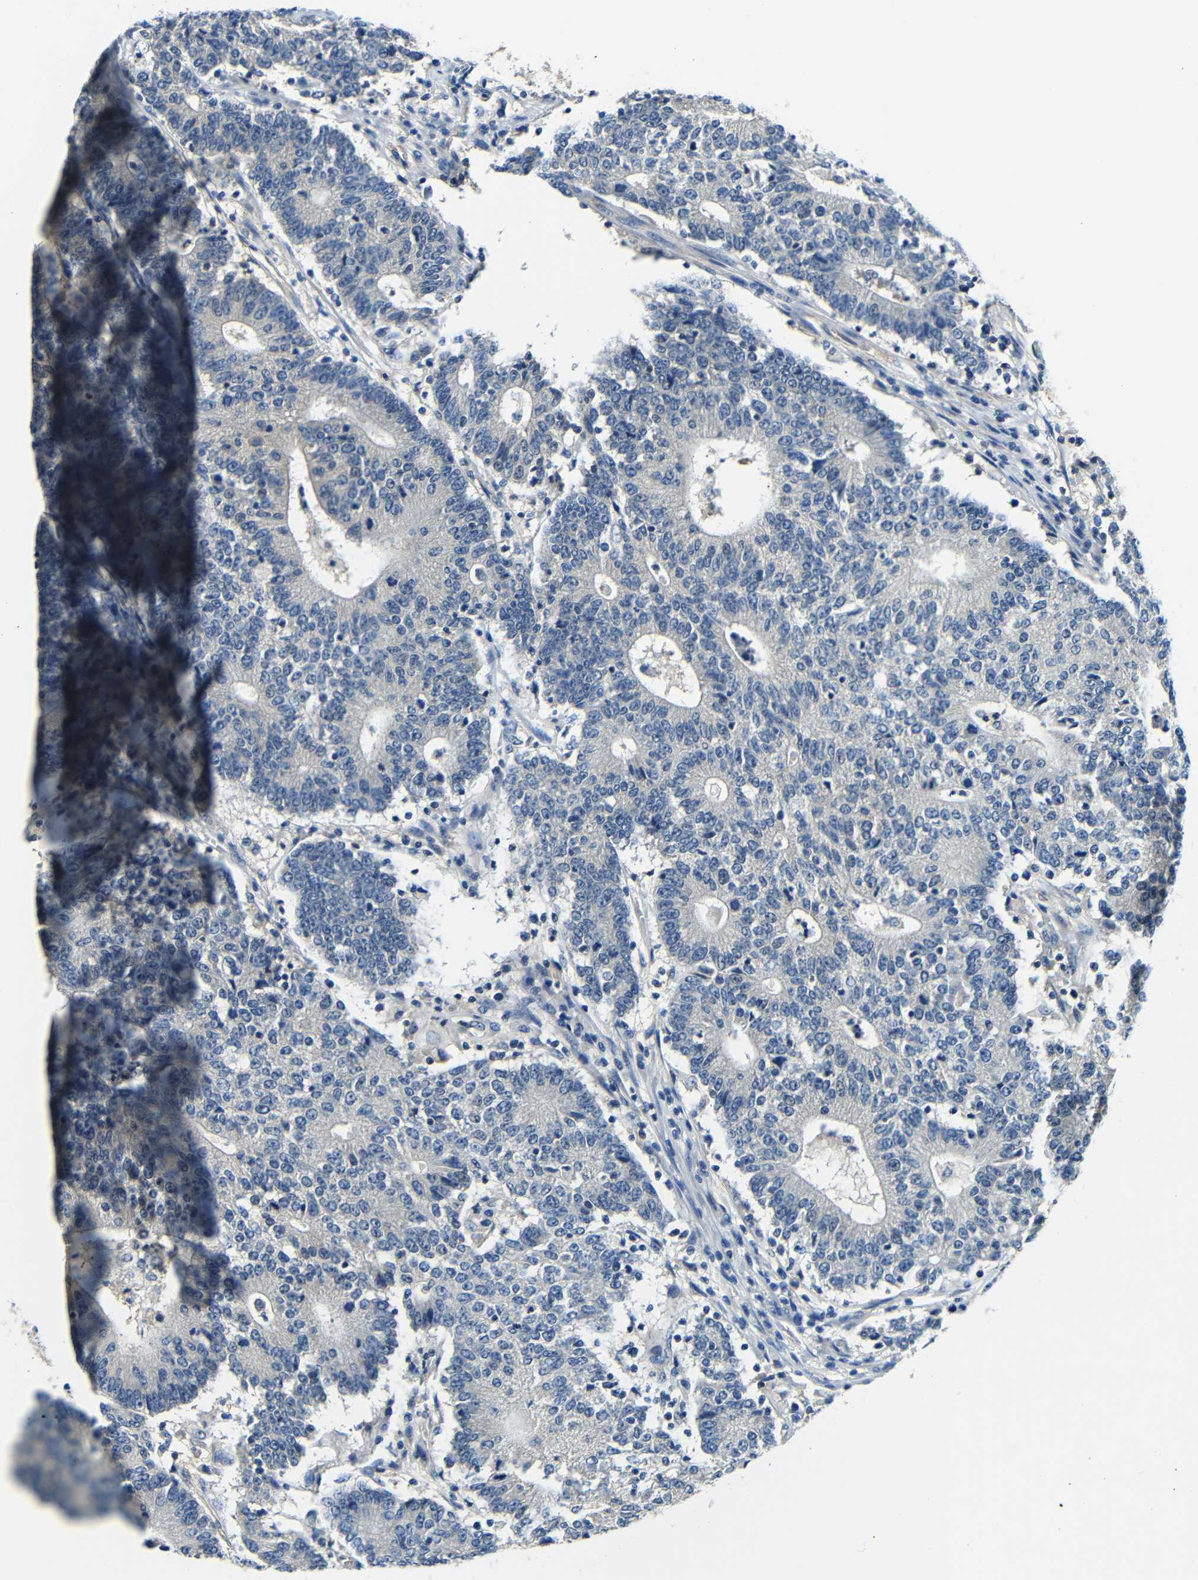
{"staining": {"intensity": "negative", "quantity": "none", "location": "none"}, "tissue": "colorectal cancer", "cell_type": "Tumor cells", "image_type": "cancer", "snomed": [{"axis": "morphology", "description": "Normal tissue, NOS"}, {"axis": "morphology", "description": "Adenocarcinoma, NOS"}, {"axis": "topography", "description": "Colon"}], "caption": "High power microscopy image of an immunohistochemistry (IHC) photomicrograph of adenocarcinoma (colorectal), revealing no significant expression in tumor cells. (Immunohistochemistry (ihc), brightfield microscopy, high magnification).", "gene": "ADAP1", "patient": {"sex": "female", "age": 75}}